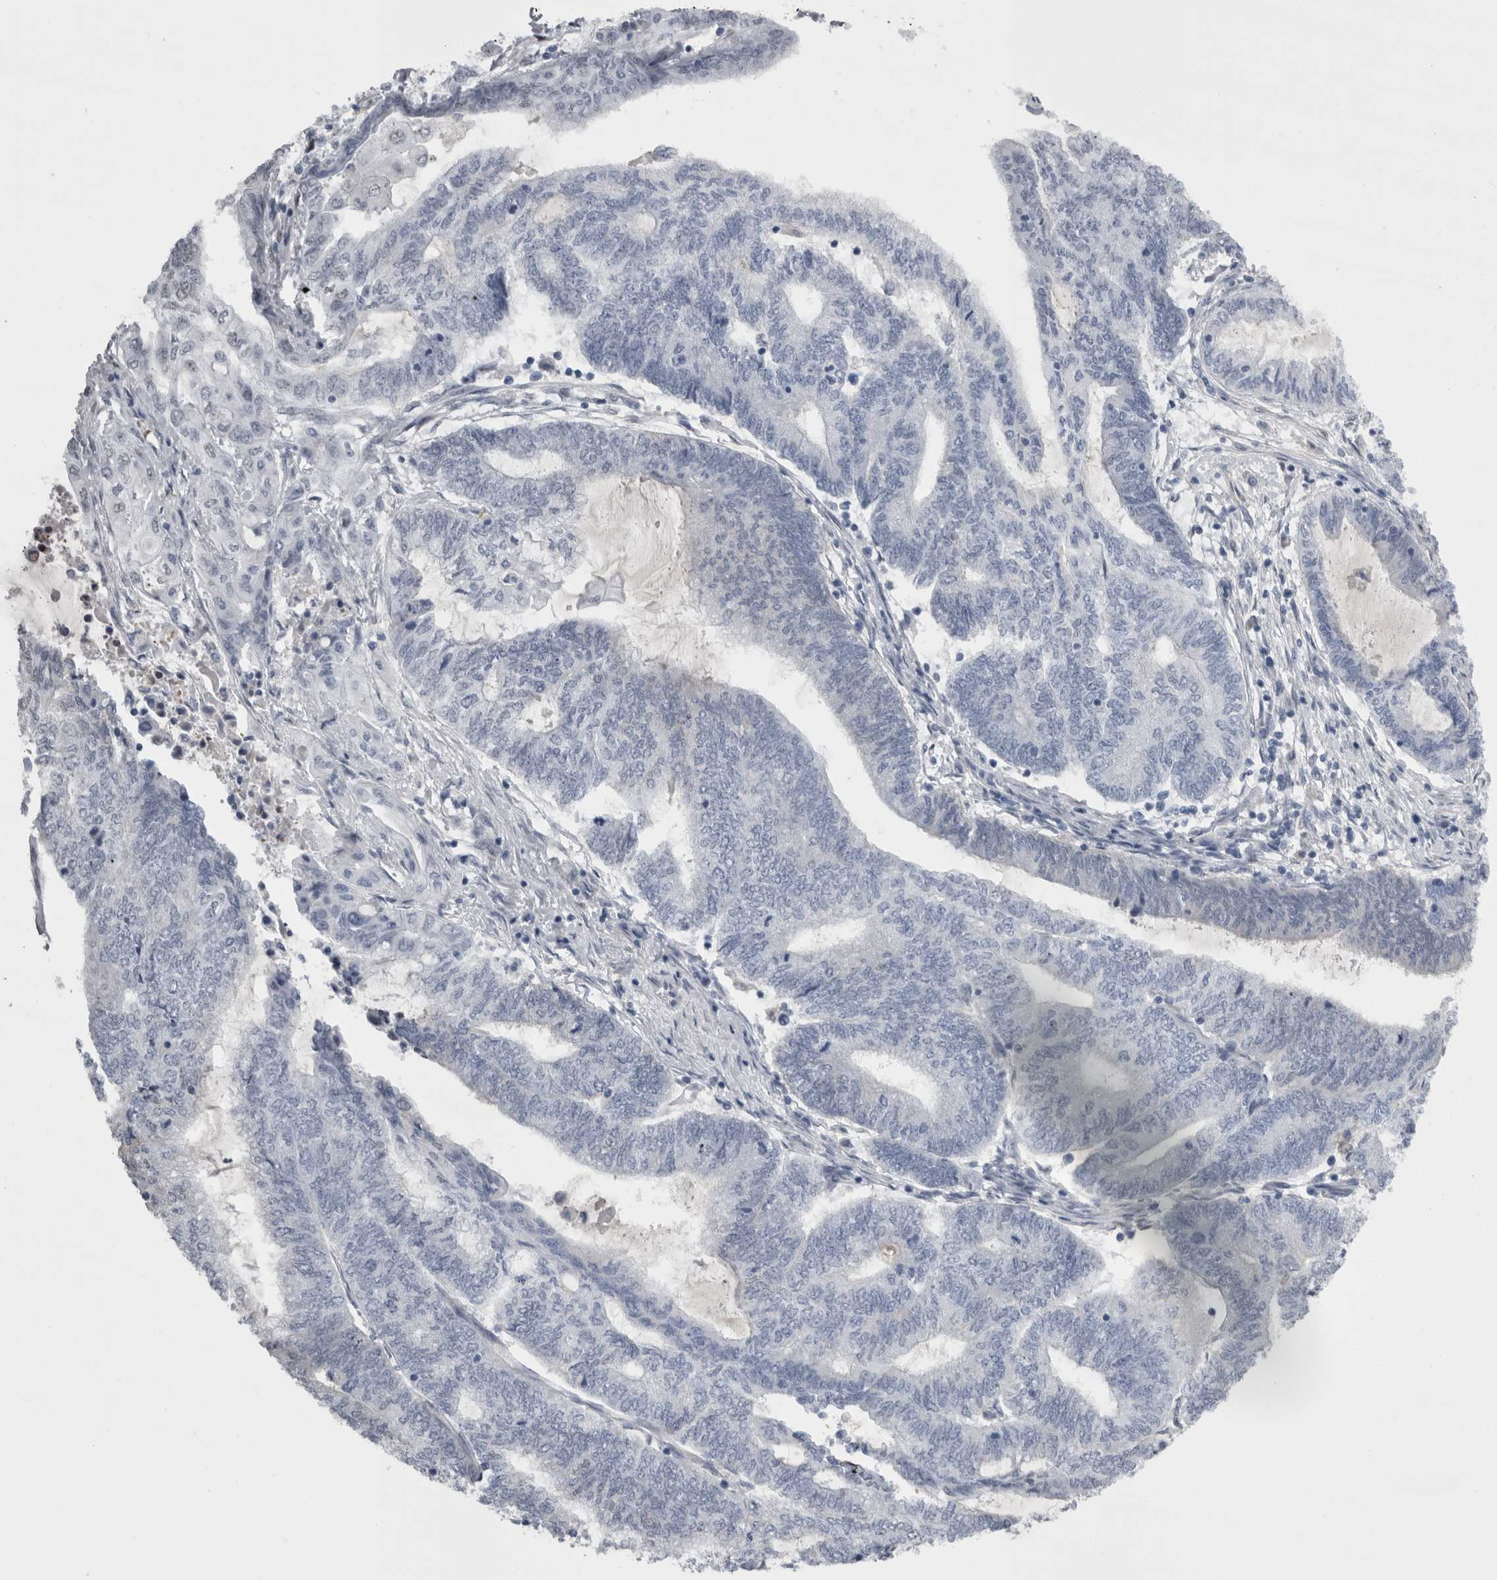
{"staining": {"intensity": "negative", "quantity": "none", "location": "none"}, "tissue": "endometrial cancer", "cell_type": "Tumor cells", "image_type": "cancer", "snomed": [{"axis": "morphology", "description": "Adenocarcinoma, NOS"}, {"axis": "topography", "description": "Uterus"}, {"axis": "topography", "description": "Endometrium"}], "caption": "Photomicrograph shows no protein staining in tumor cells of endometrial cancer tissue. (DAB immunohistochemistry (IHC) visualized using brightfield microscopy, high magnification).", "gene": "C1orf54", "patient": {"sex": "female", "age": 70}}